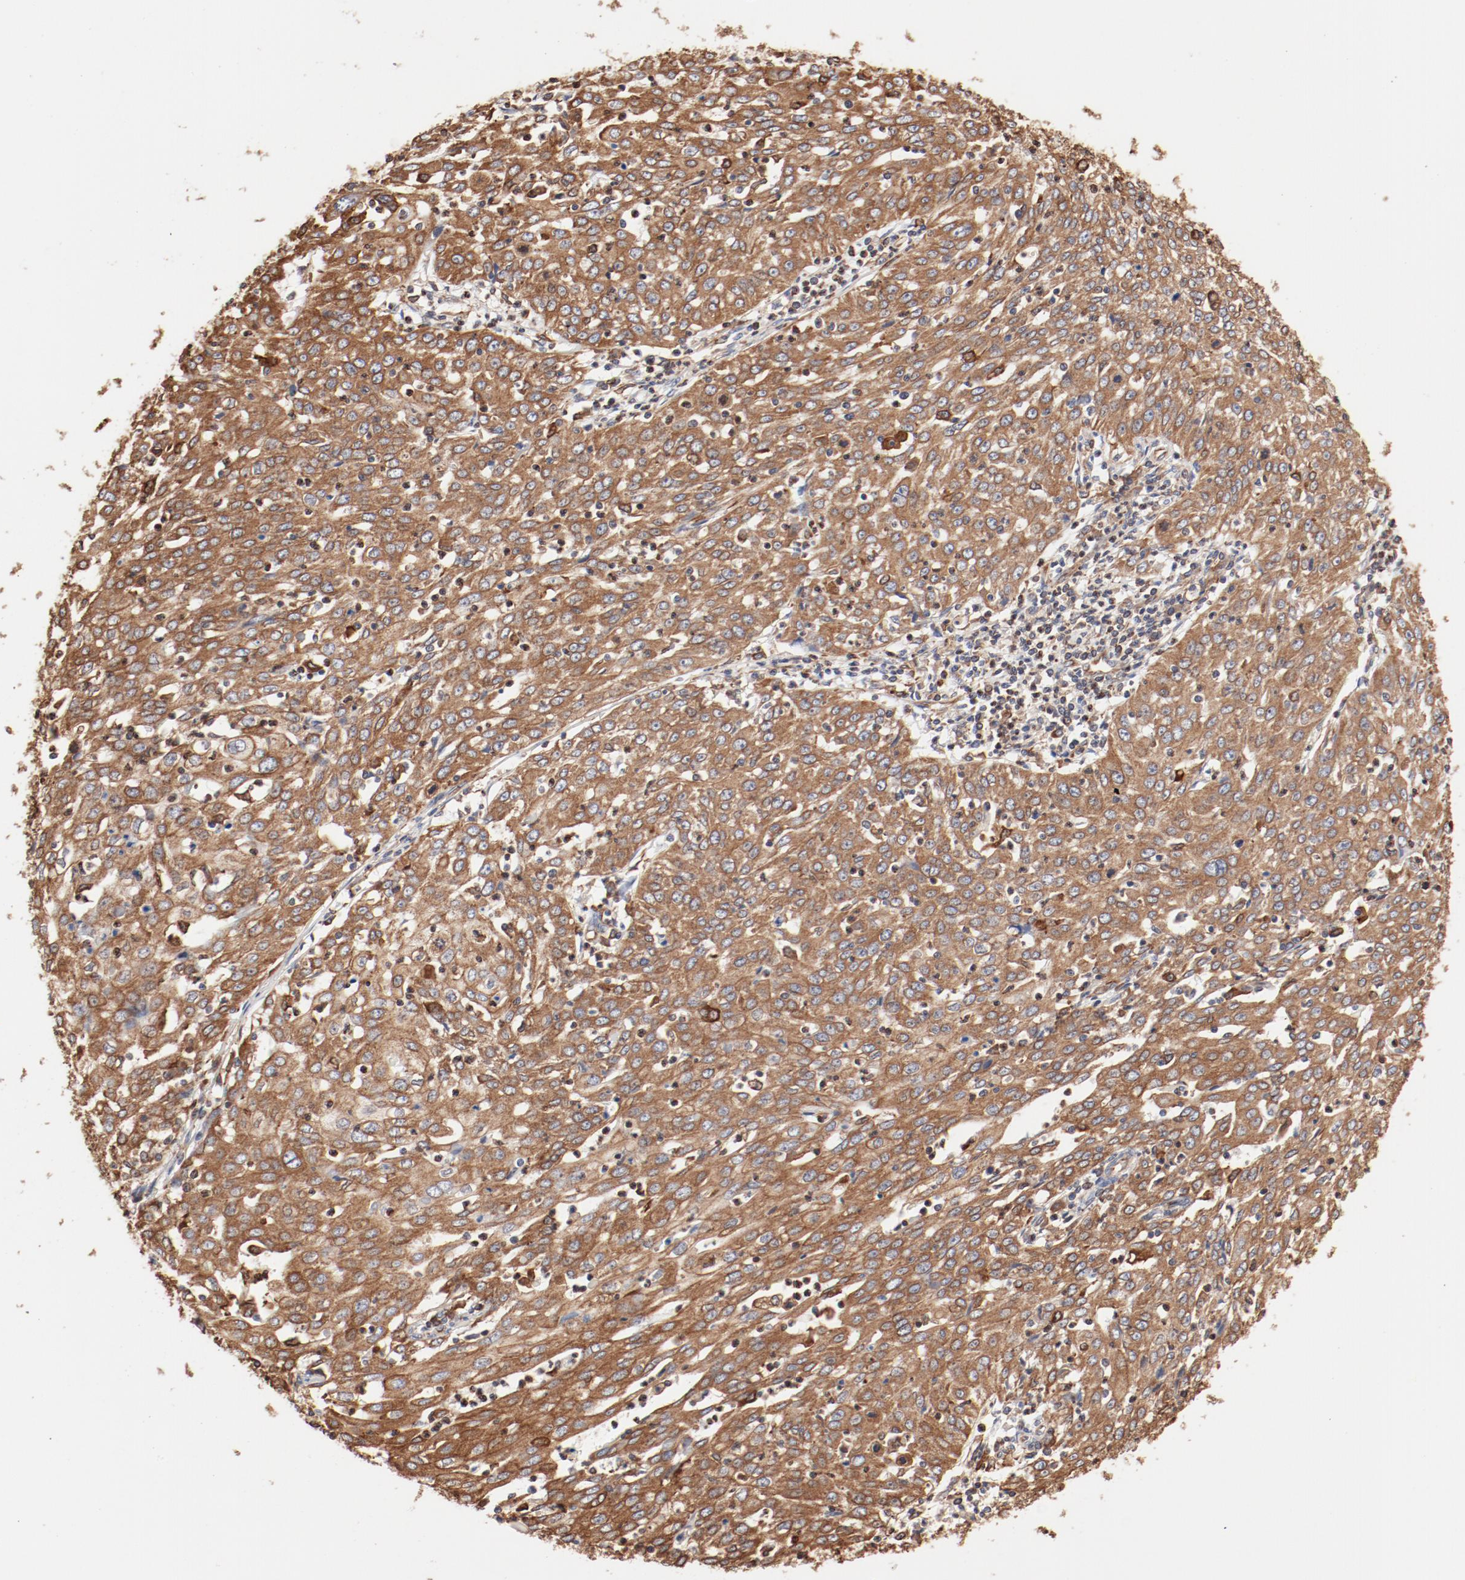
{"staining": {"intensity": "moderate", "quantity": ">75%", "location": "cytoplasmic/membranous"}, "tissue": "cervical cancer", "cell_type": "Tumor cells", "image_type": "cancer", "snomed": [{"axis": "morphology", "description": "Squamous cell carcinoma, NOS"}, {"axis": "topography", "description": "Cervix"}], "caption": "An image showing moderate cytoplasmic/membranous staining in approximately >75% of tumor cells in cervical cancer (squamous cell carcinoma), as visualized by brown immunohistochemical staining.", "gene": "BCAP31", "patient": {"sex": "female", "age": 39}}